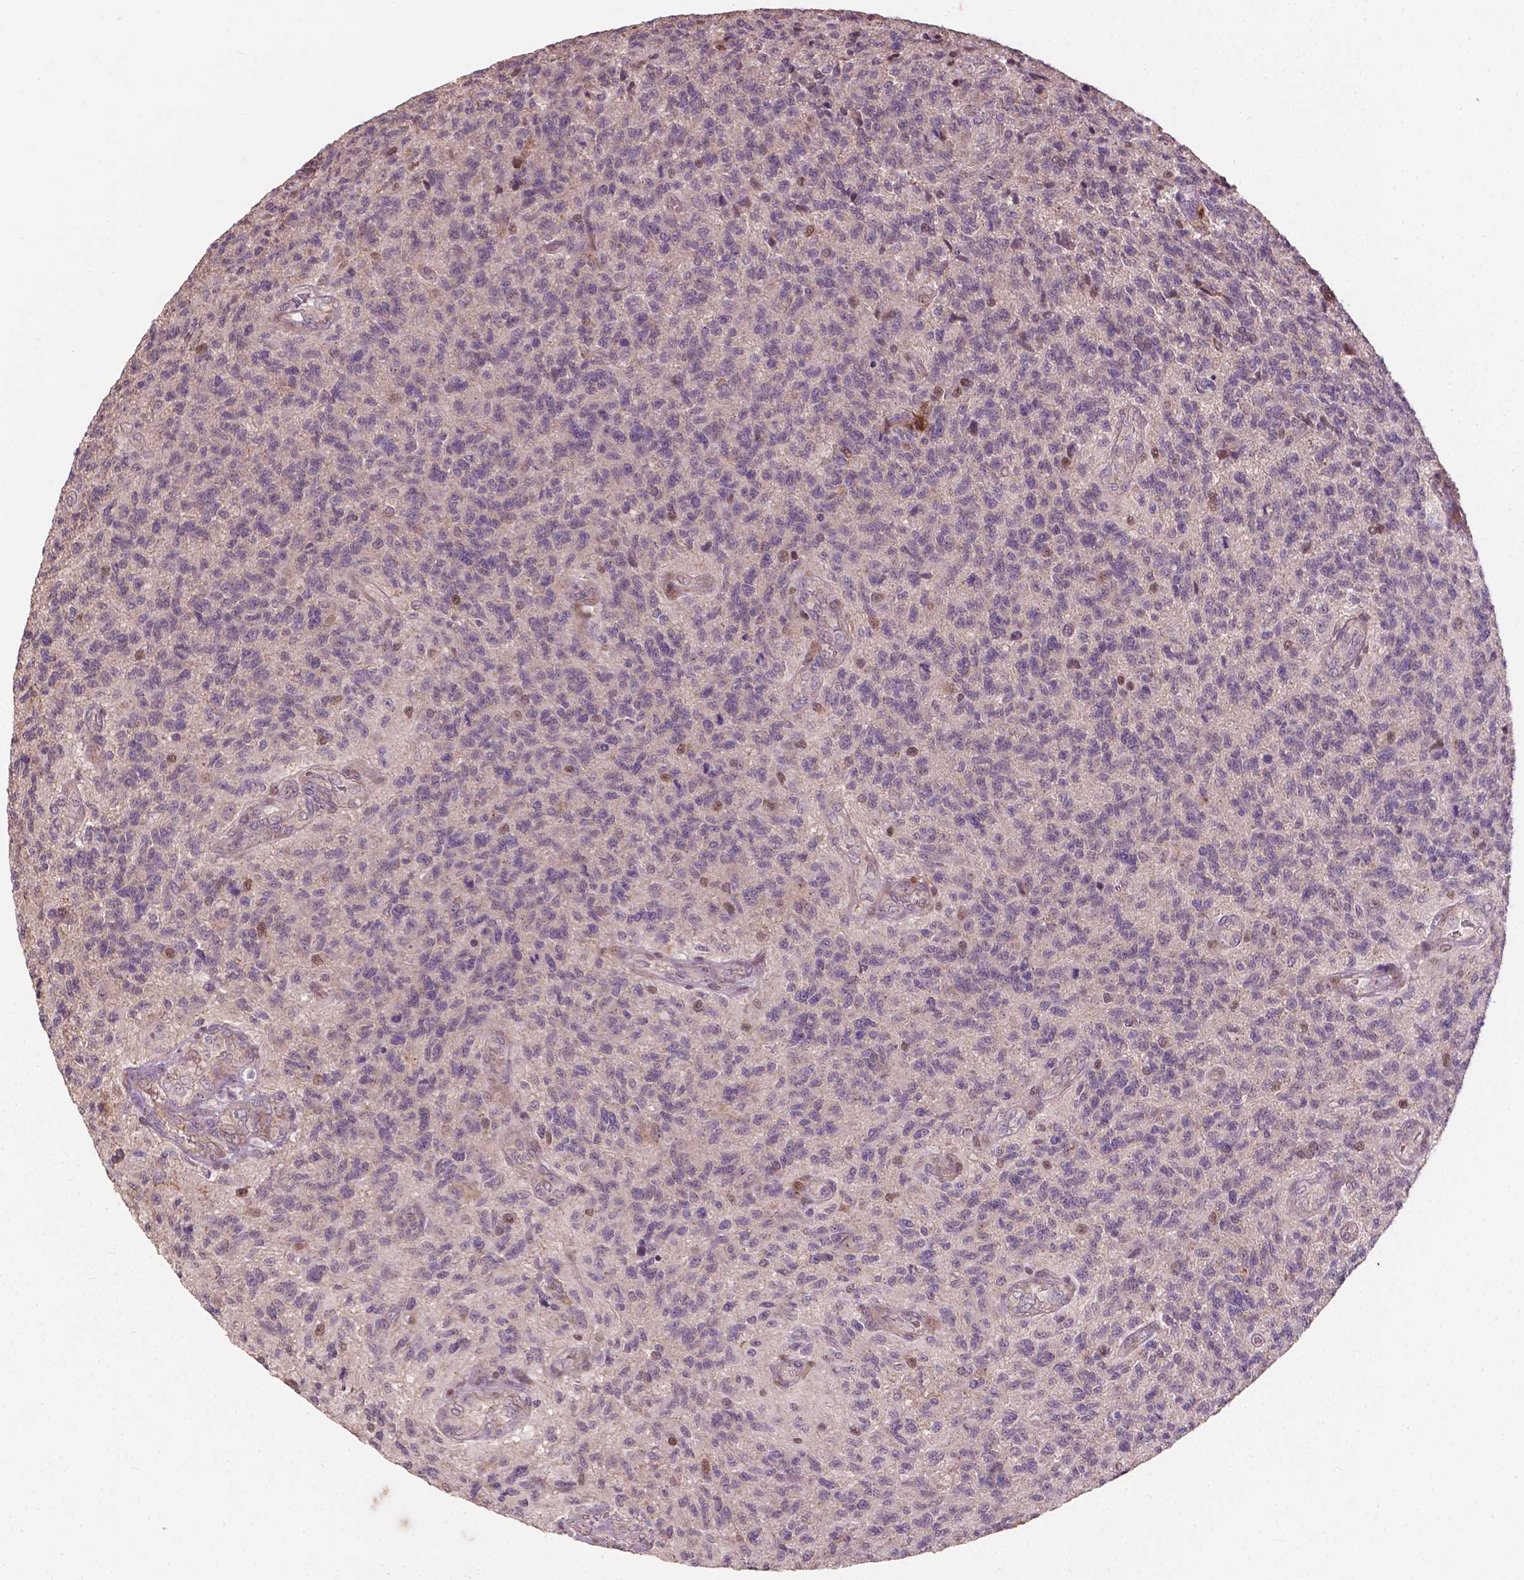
{"staining": {"intensity": "negative", "quantity": "none", "location": "none"}, "tissue": "glioma", "cell_type": "Tumor cells", "image_type": "cancer", "snomed": [{"axis": "morphology", "description": "Glioma, malignant, High grade"}, {"axis": "topography", "description": "Brain"}], "caption": "DAB immunohistochemical staining of human glioma reveals no significant positivity in tumor cells.", "gene": "DUSP16", "patient": {"sex": "male", "age": 56}}